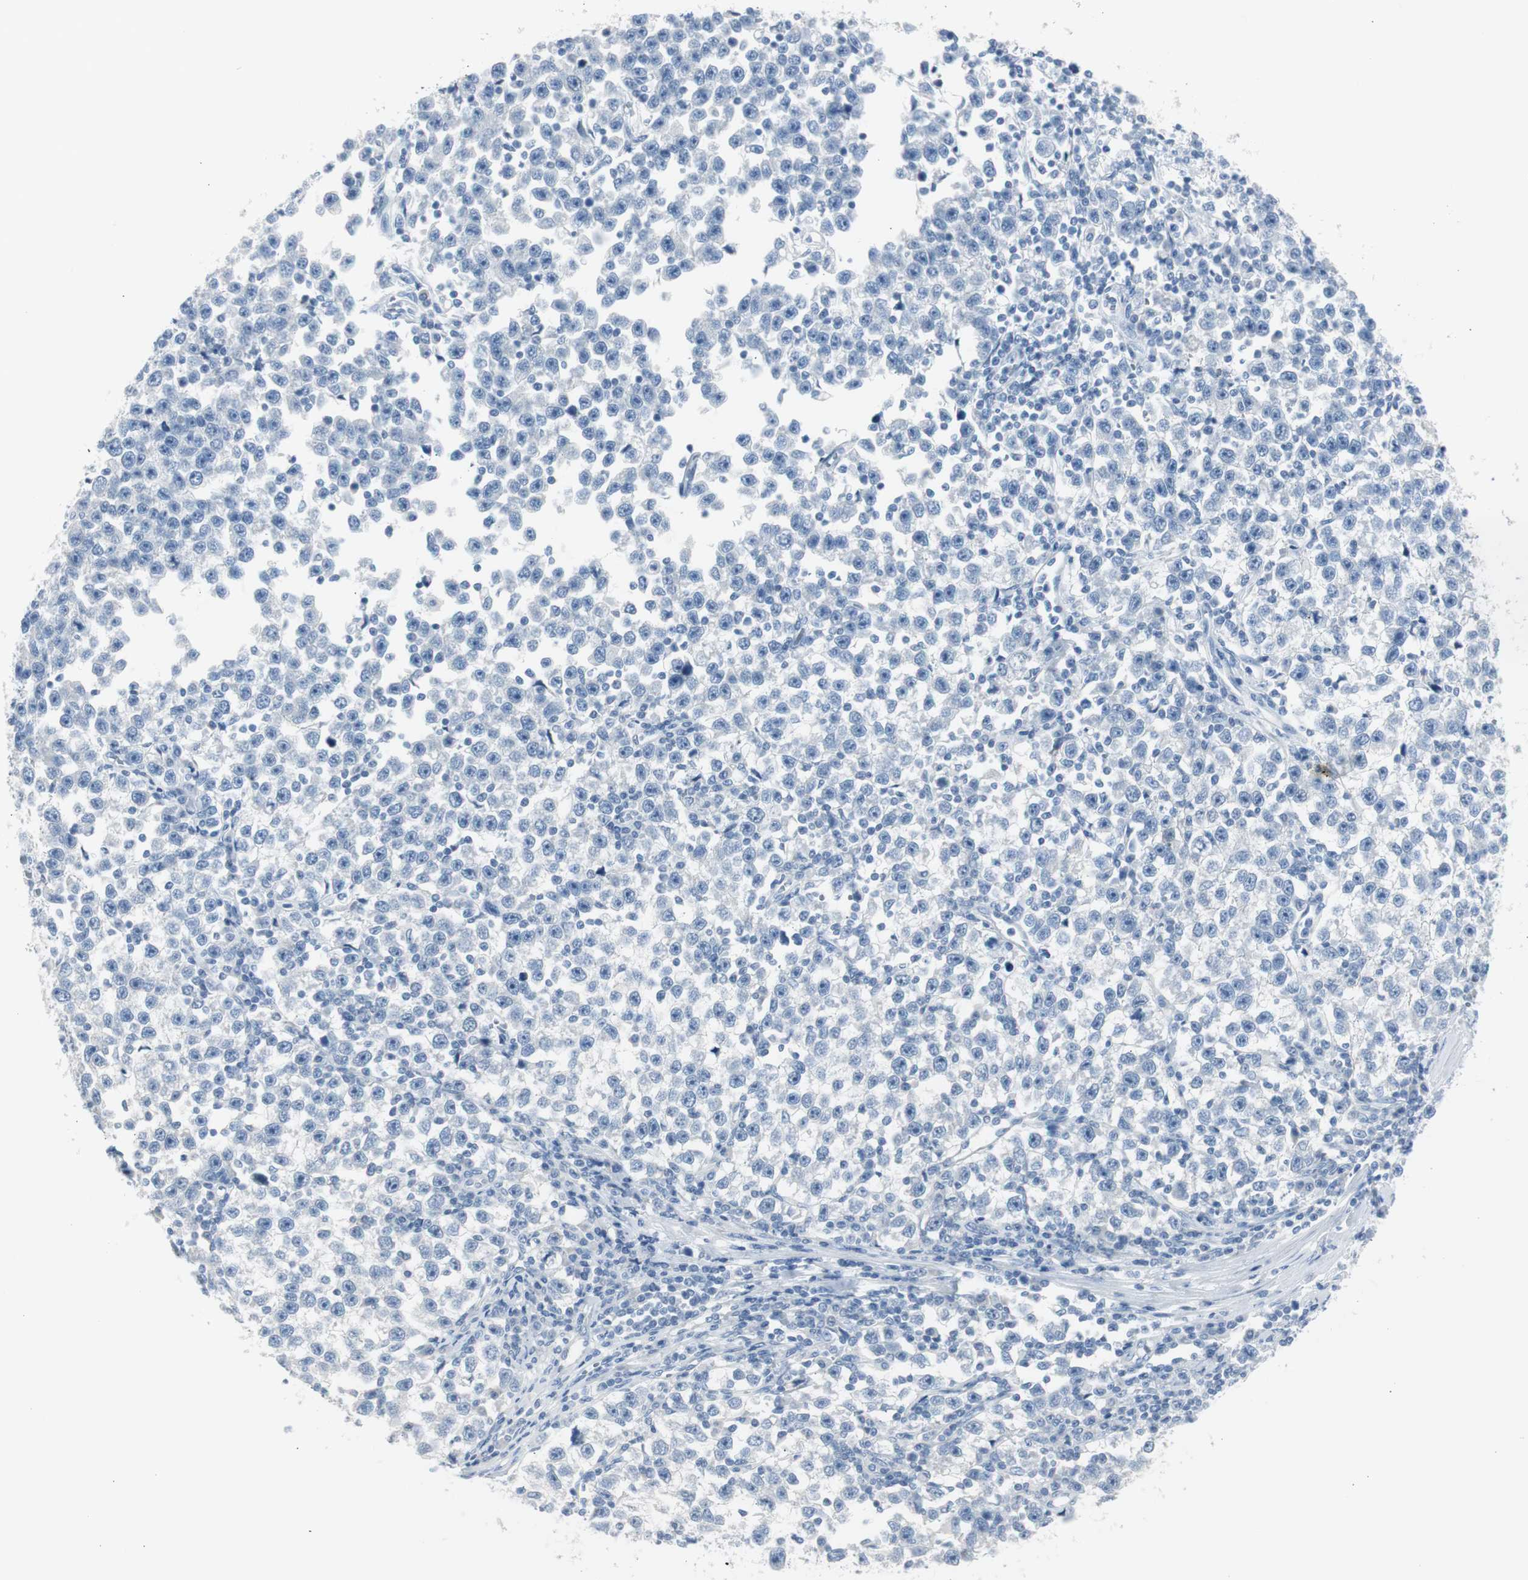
{"staining": {"intensity": "negative", "quantity": "none", "location": "none"}, "tissue": "testis cancer", "cell_type": "Tumor cells", "image_type": "cancer", "snomed": [{"axis": "morphology", "description": "Seminoma, NOS"}, {"axis": "topography", "description": "Testis"}], "caption": "Immunohistochemical staining of human testis cancer (seminoma) reveals no significant staining in tumor cells. Brightfield microscopy of IHC stained with DAB (brown) and hematoxylin (blue), captured at high magnification.", "gene": "S100A7", "patient": {"sex": "male", "age": 43}}